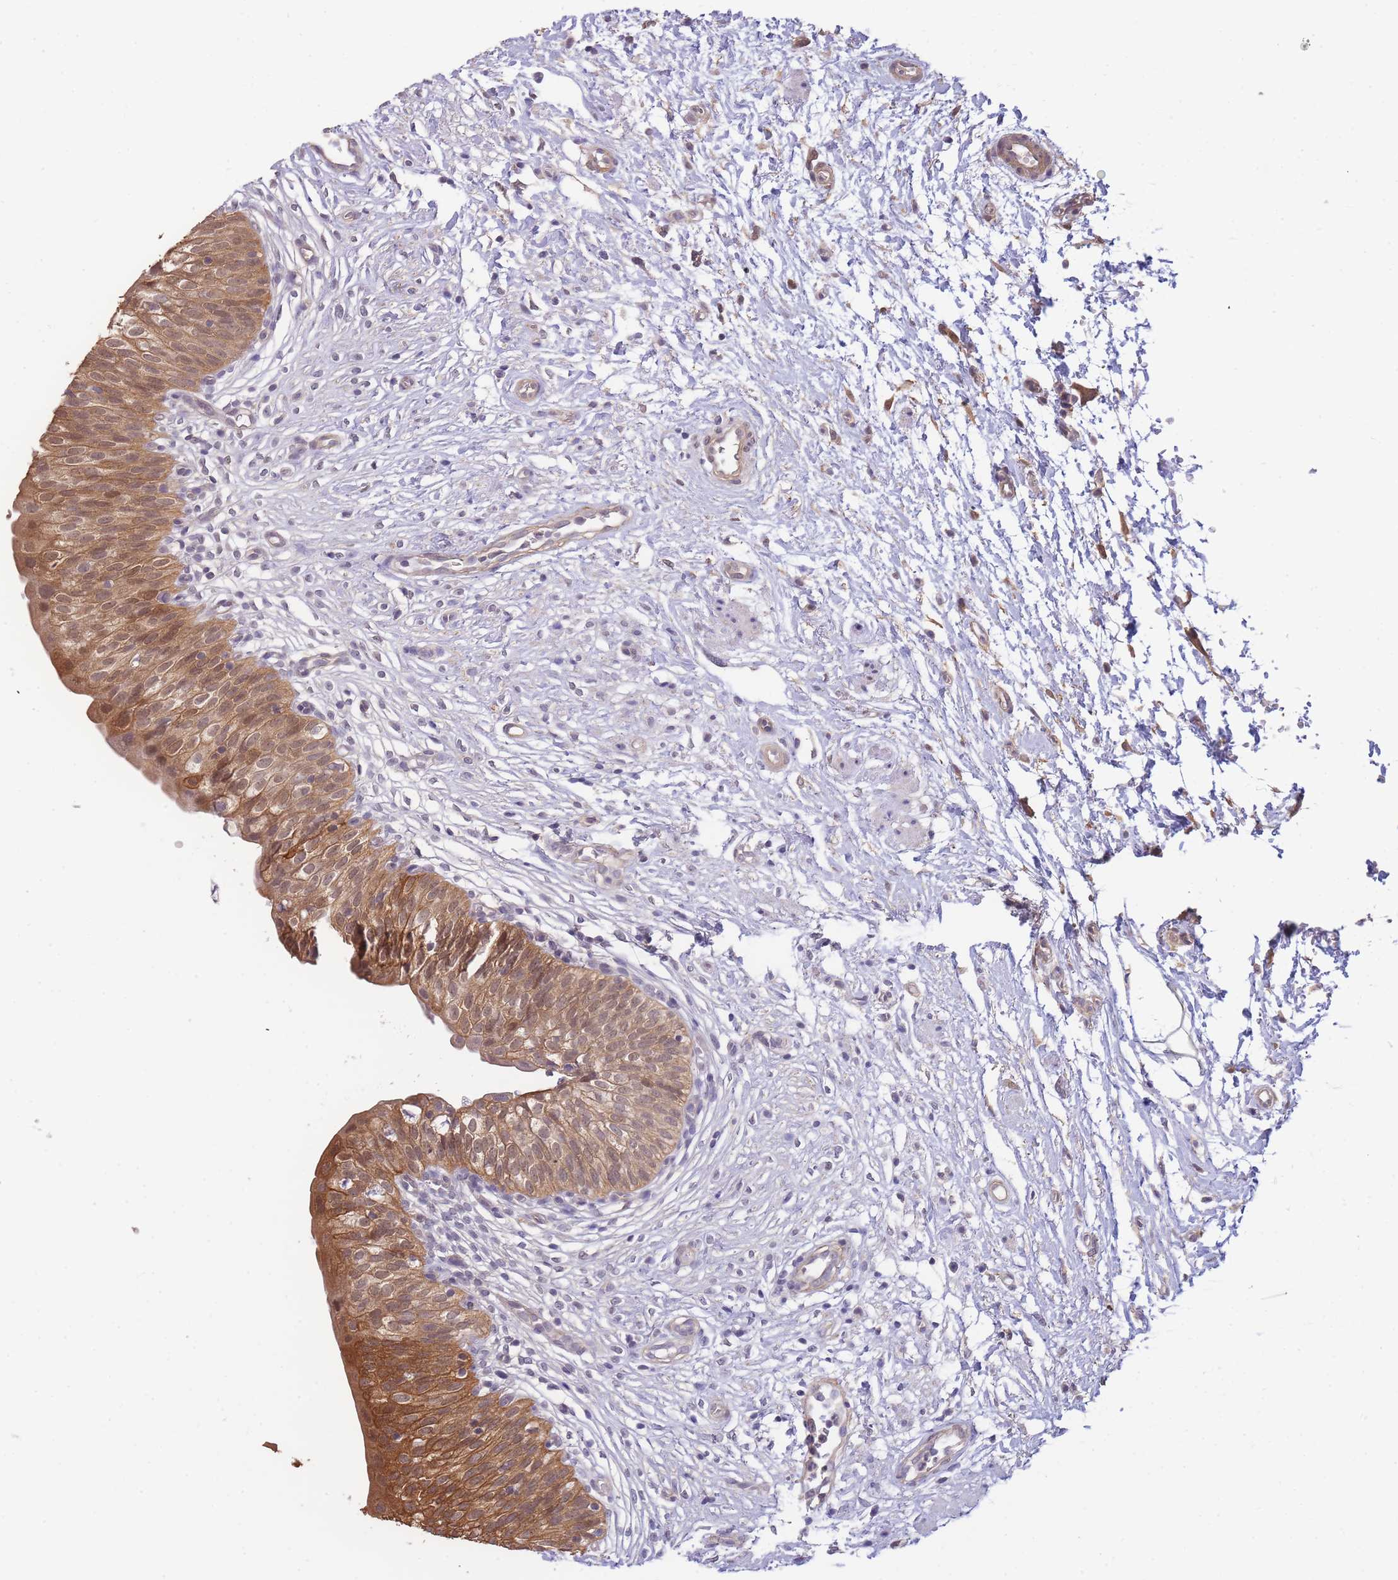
{"staining": {"intensity": "moderate", "quantity": ">75%", "location": "cytoplasmic/membranous,nuclear"}, "tissue": "urinary bladder", "cell_type": "Urothelial cells", "image_type": "normal", "snomed": [{"axis": "morphology", "description": "Normal tissue, NOS"}, {"axis": "topography", "description": "Urinary bladder"}], "caption": "Urinary bladder stained with DAB IHC exhibits medium levels of moderate cytoplasmic/membranous,nuclear staining in approximately >75% of urothelial cells. The staining was performed using DAB to visualize the protein expression in brown, while the nuclei were stained in blue with hematoxylin (Magnification: 20x).", "gene": "SMC6", "patient": {"sex": "male", "age": 55}}